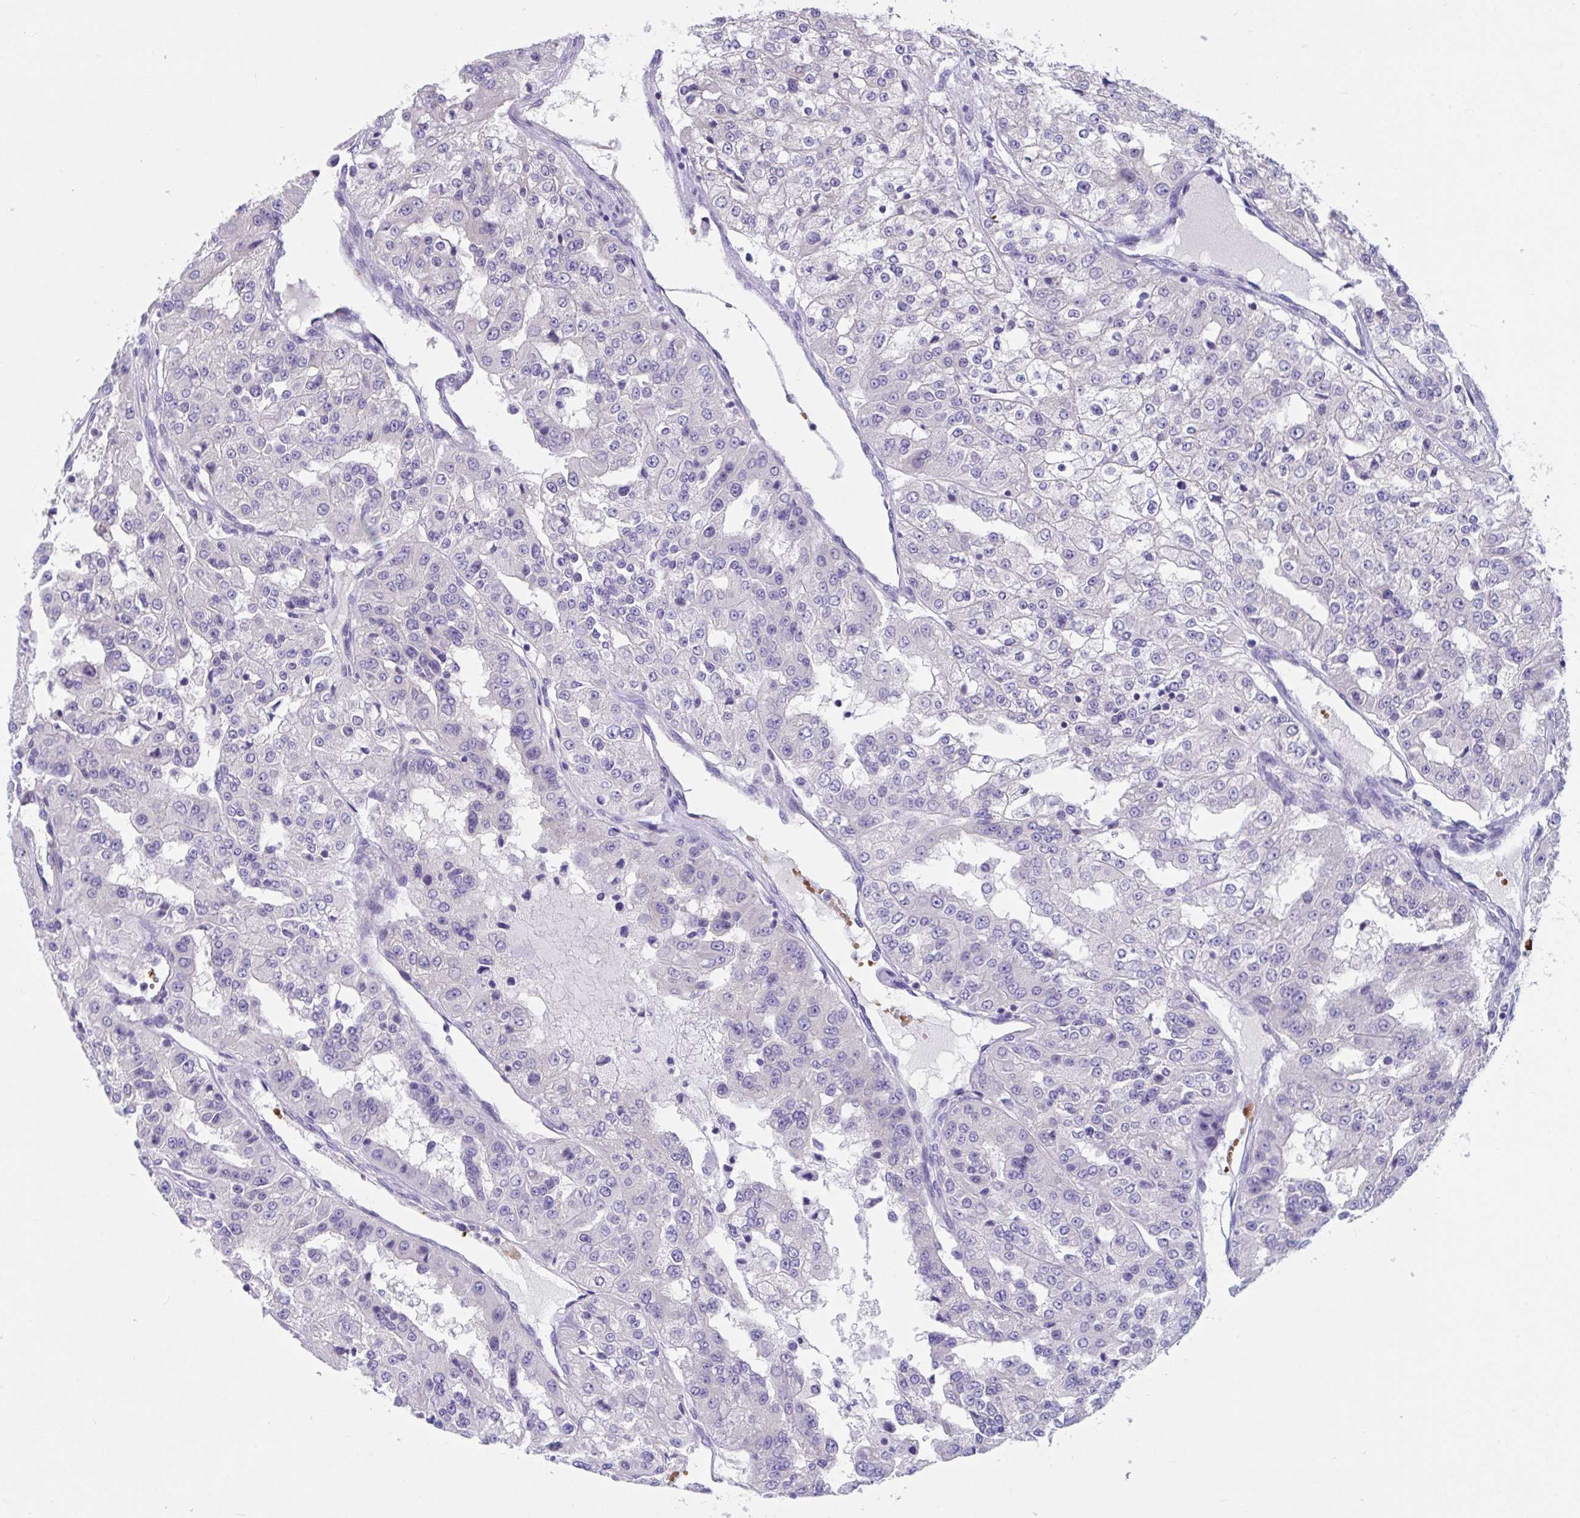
{"staining": {"intensity": "negative", "quantity": "none", "location": "none"}, "tissue": "renal cancer", "cell_type": "Tumor cells", "image_type": "cancer", "snomed": [{"axis": "morphology", "description": "Adenocarcinoma, NOS"}, {"axis": "topography", "description": "Kidney"}], "caption": "Immunohistochemistry (IHC) micrograph of neoplastic tissue: renal adenocarcinoma stained with DAB displays no significant protein positivity in tumor cells.", "gene": "TTC30B", "patient": {"sex": "female", "age": 63}}